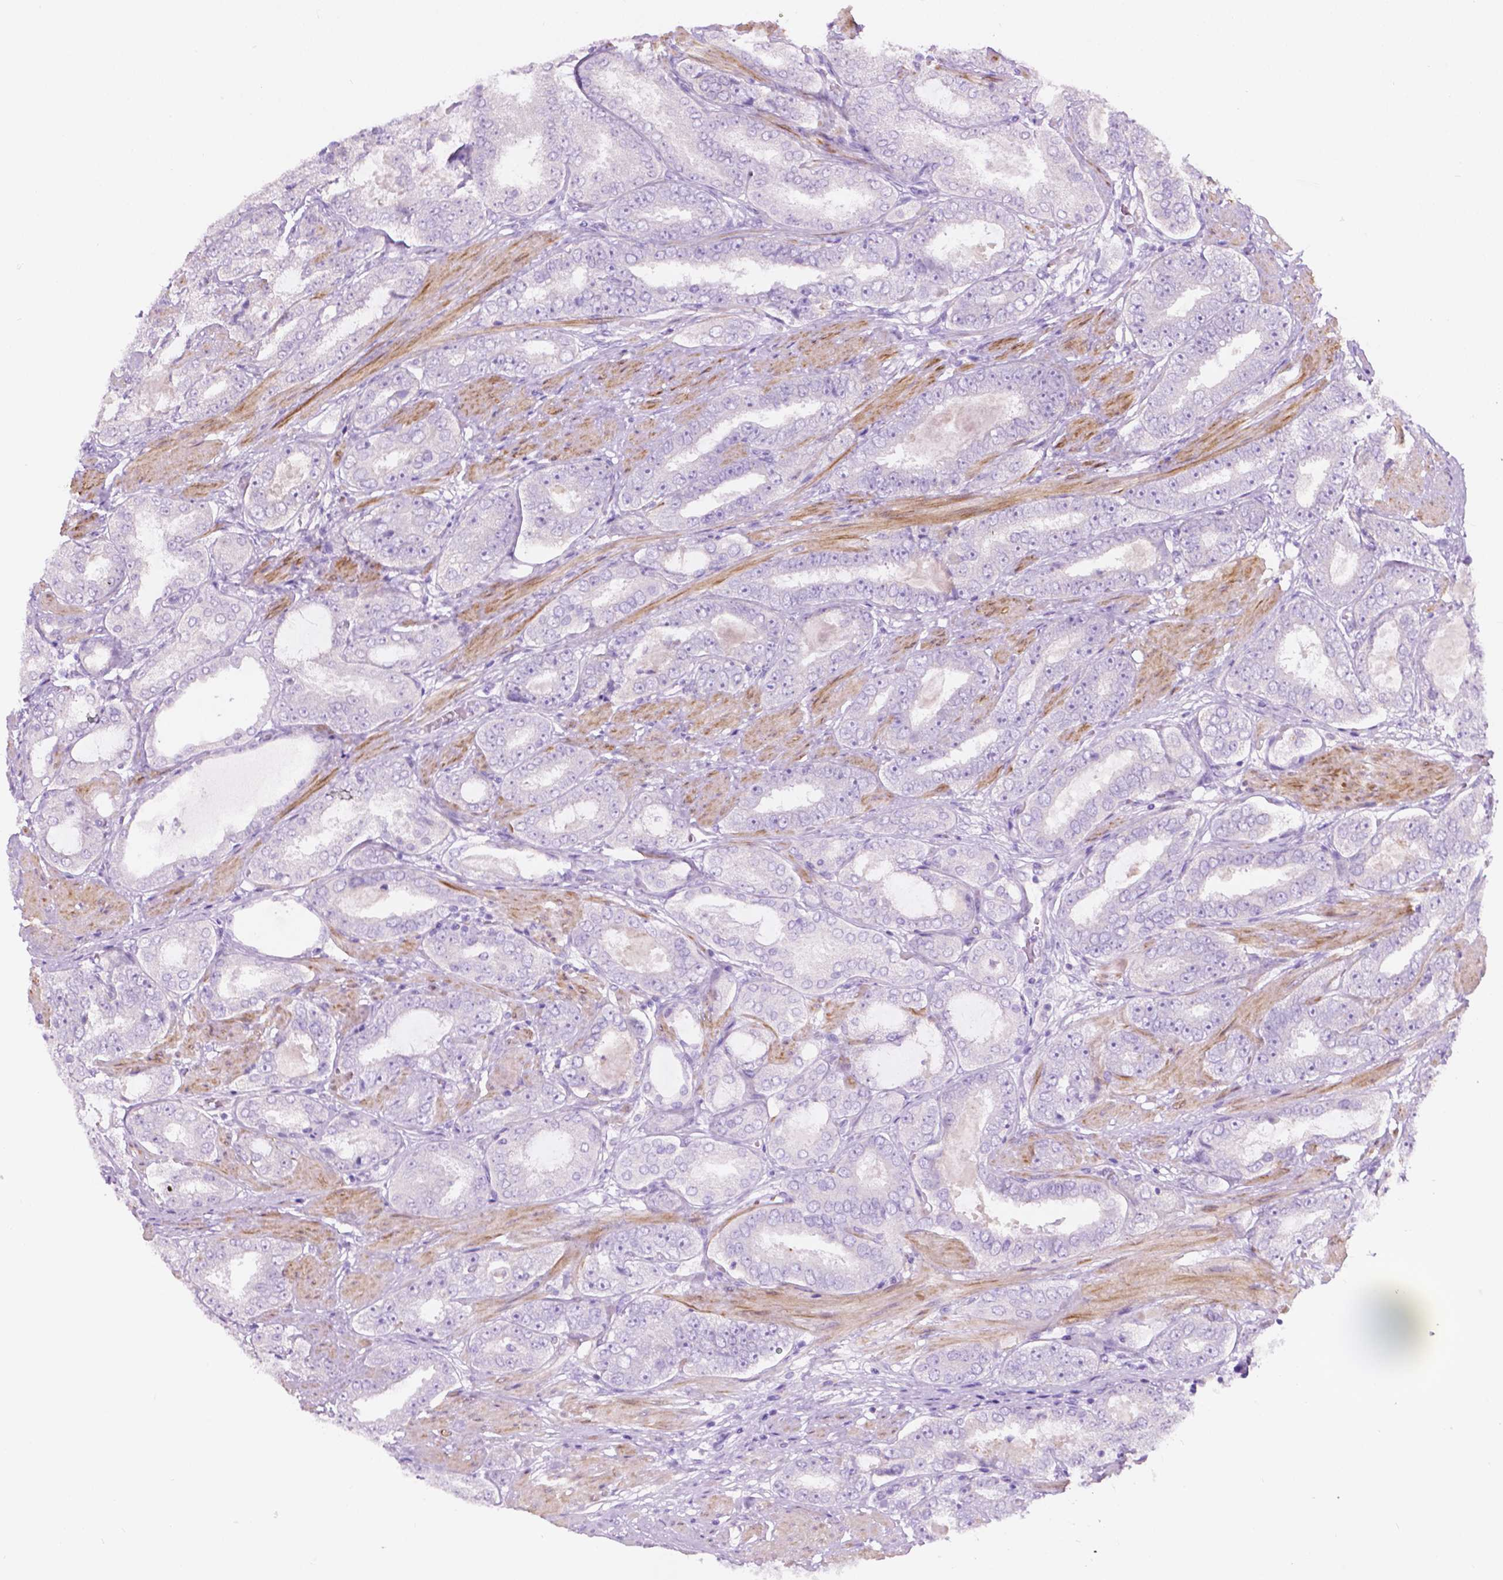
{"staining": {"intensity": "negative", "quantity": "none", "location": "none"}, "tissue": "prostate cancer", "cell_type": "Tumor cells", "image_type": "cancer", "snomed": [{"axis": "morphology", "description": "Adenocarcinoma, High grade"}, {"axis": "topography", "description": "Prostate"}], "caption": "Tumor cells show no significant protein staining in prostate cancer (adenocarcinoma (high-grade)).", "gene": "NOS1AP", "patient": {"sex": "male", "age": 63}}